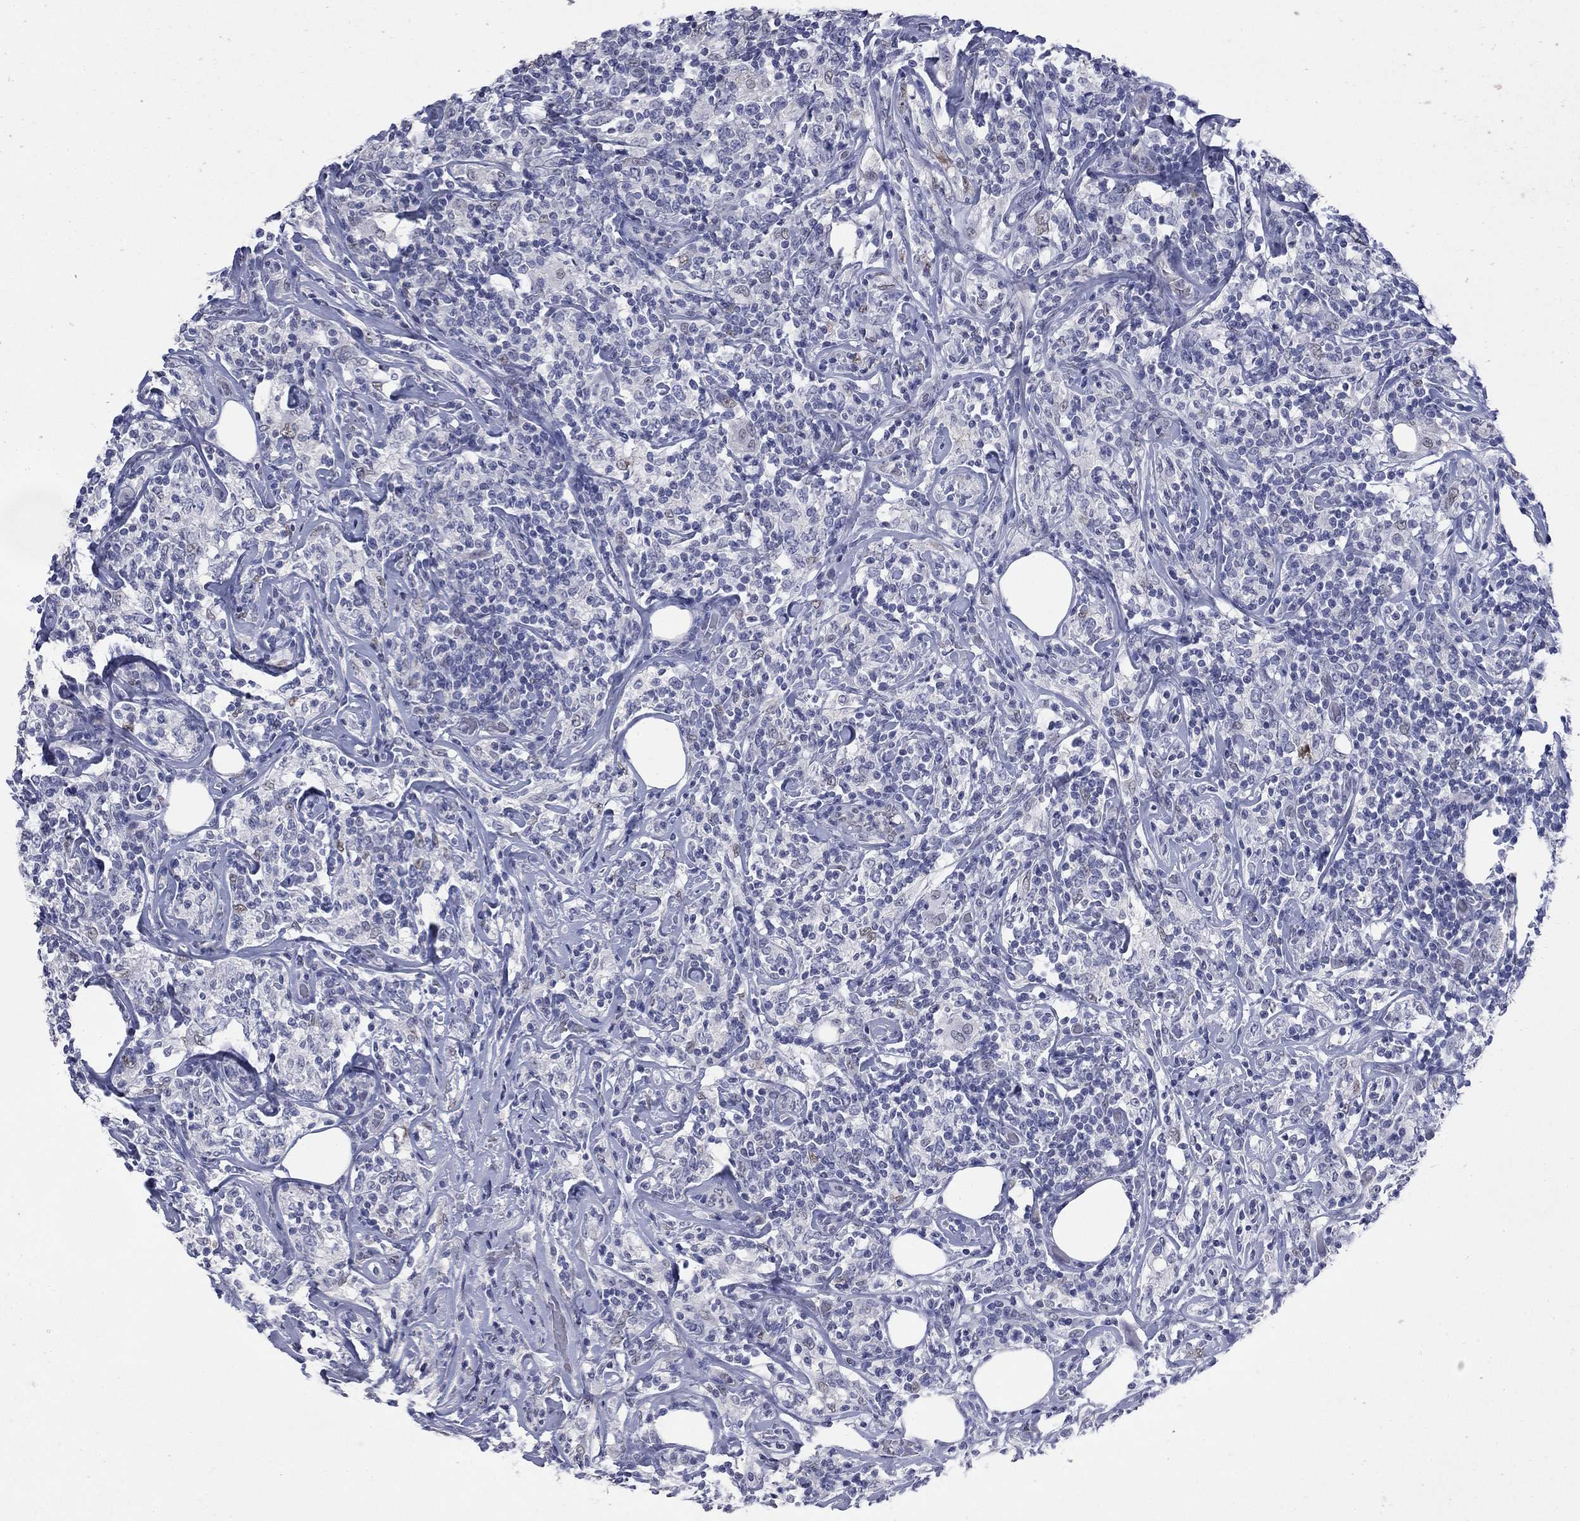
{"staining": {"intensity": "negative", "quantity": "none", "location": "none"}, "tissue": "lymphoma", "cell_type": "Tumor cells", "image_type": "cancer", "snomed": [{"axis": "morphology", "description": "Malignant lymphoma, non-Hodgkin's type, High grade"}, {"axis": "topography", "description": "Lymph node"}], "caption": "An IHC micrograph of lymphoma is shown. There is no staining in tumor cells of lymphoma.", "gene": "SLC51A", "patient": {"sex": "female", "age": 84}}